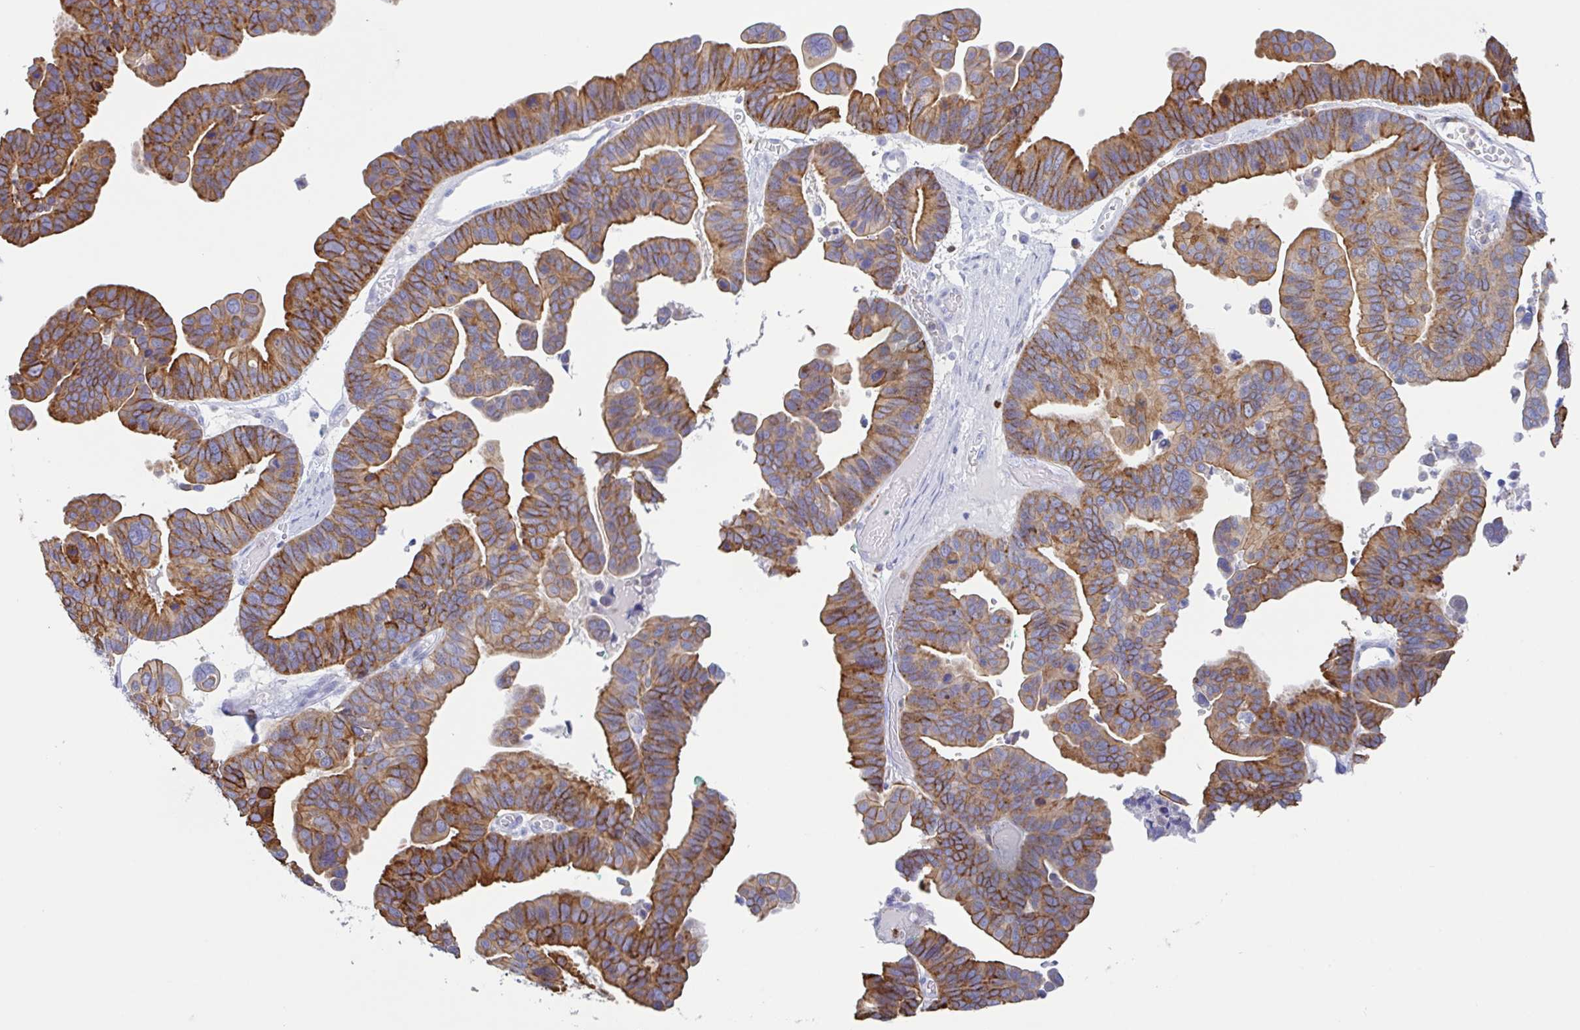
{"staining": {"intensity": "moderate", "quantity": ">75%", "location": "cytoplasmic/membranous"}, "tissue": "ovarian cancer", "cell_type": "Tumor cells", "image_type": "cancer", "snomed": [{"axis": "morphology", "description": "Cystadenocarcinoma, serous, NOS"}, {"axis": "topography", "description": "Ovary"}], "caption": "Immunohistochemical staining of human serous cystadenocarcinoma (ovarian) displays medium levels of moderate cytoplasmic/membranous positivity in about >75% of tumor cells.", "gene": "DTWD2", "patient": {"sex": "female", "age": 56}}